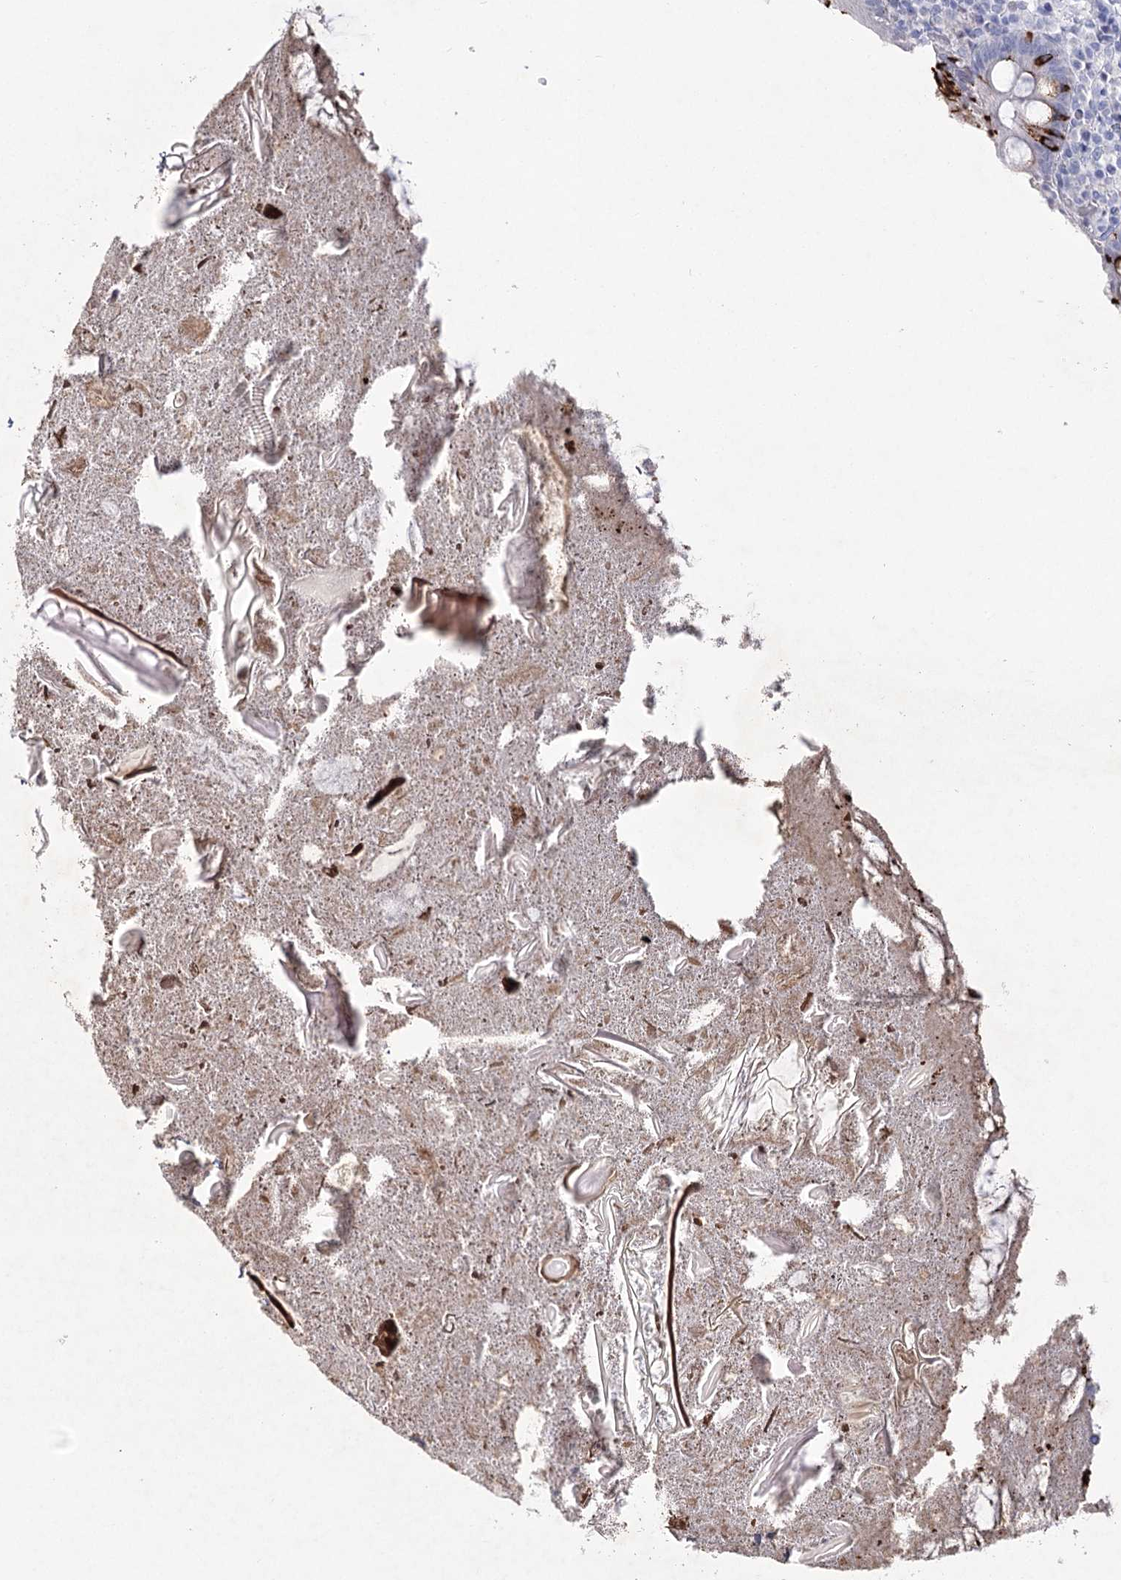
{"staining": {"intensity": "strong", "quantity": "<25%", "location": "cytoplasmic/membranous"}, "tissue": "appendix", "cell_type": "Glandular cells", "image_type": "normal", "snomed": [{"axis": "morphology", "description": "Normal tissue, NOS"}, {"axis": "topography", "description": "Appendix"}], "caption": "Protein expression analysis of benign human appendix reveals strong cytoplasmic/membranous expression in about <25% of glandular cells.", "gene": "RNF186", "patient": {"sex": "female", "age": 17}}